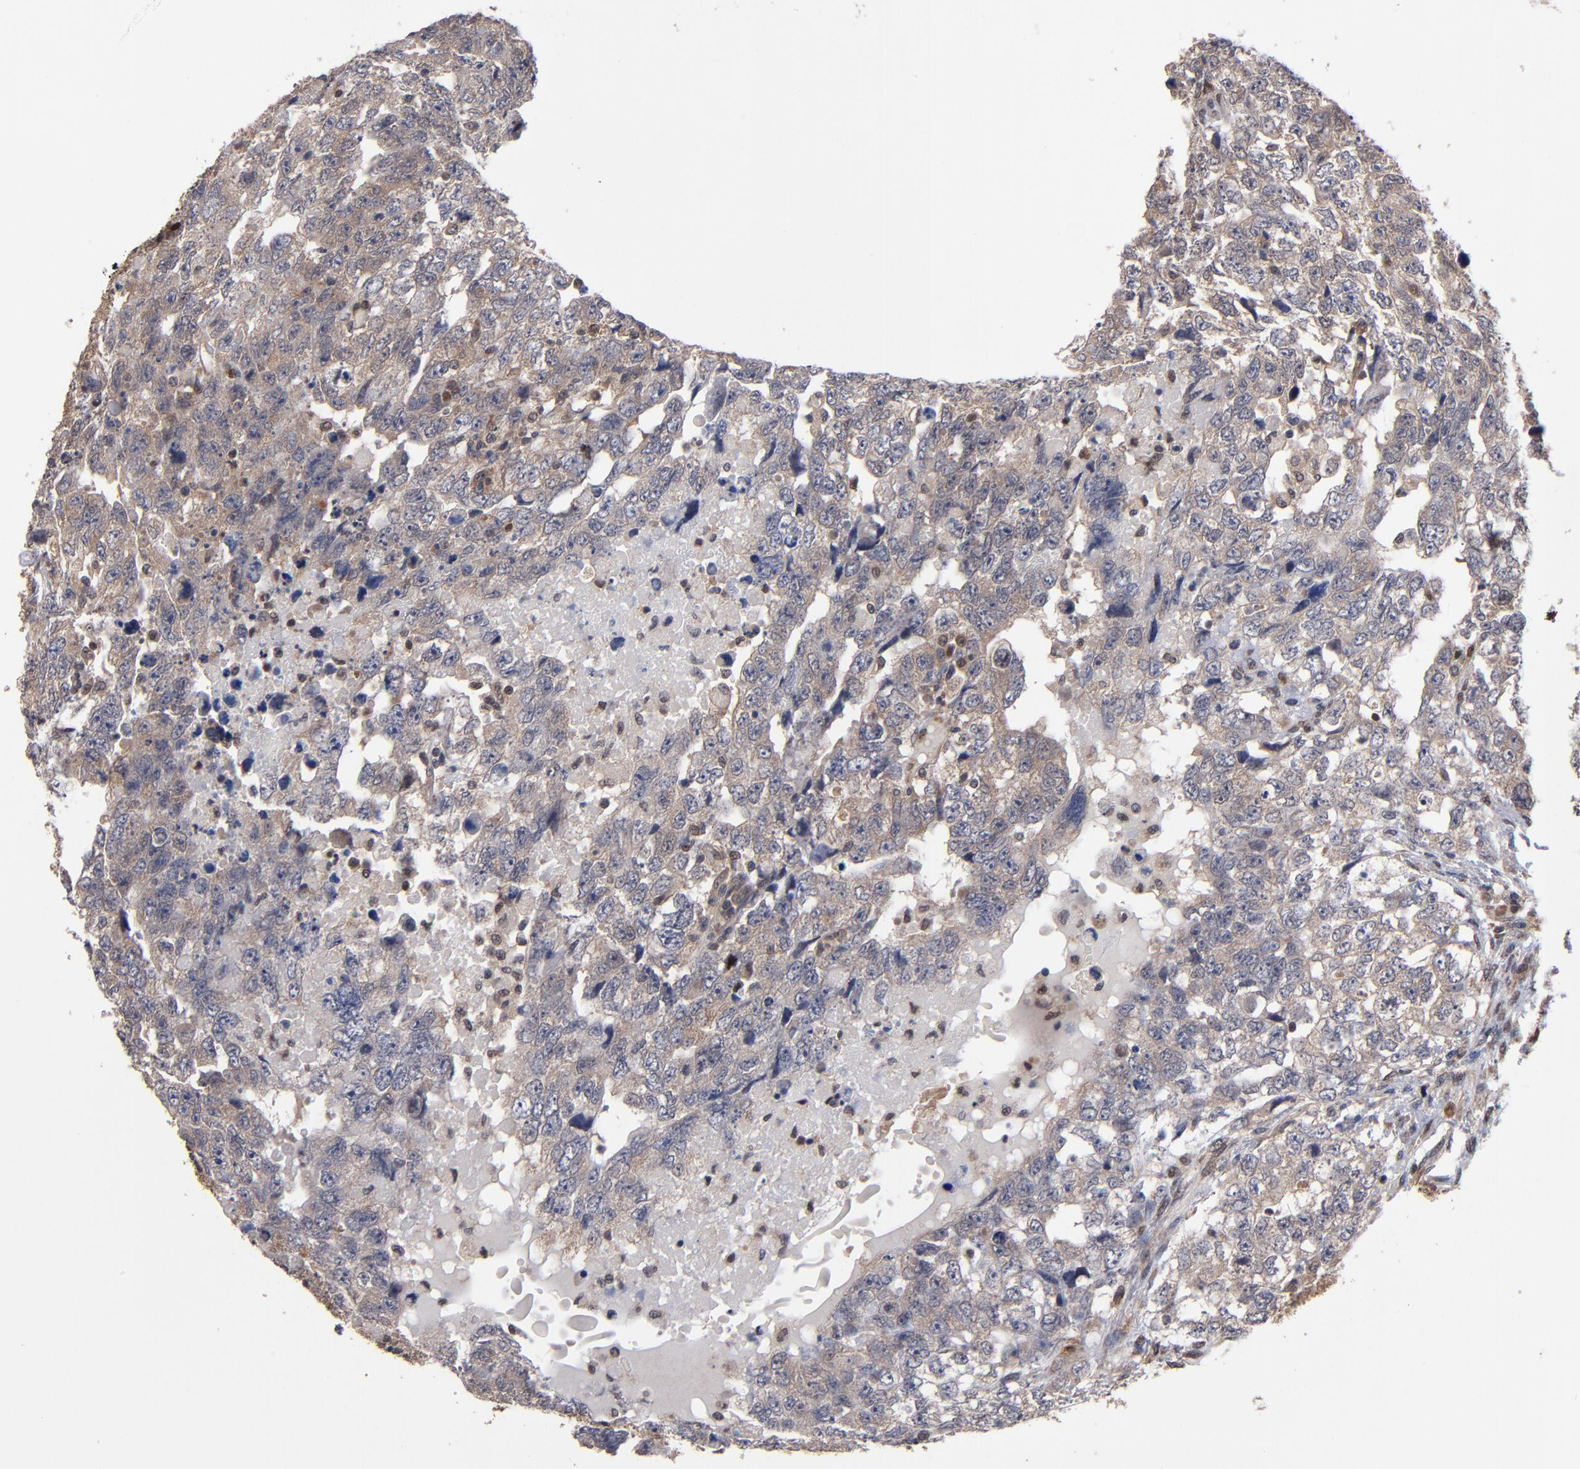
{"staining": {"intensity": "weak", "quantity": ">75%", "location": "cytoplasmic/membranous"}, "tissue": "testis cancer", "cell_type": "Tumor cells", "image_type": "cancer", "snomed": [{"axis": "morphology", "description": "Carcinoma, Embryonal, NOS"}, {"axis": "topography", "description": "Testis"}], "caption": "Testis cancer stained with a brown dye reveals weak cytoplasmic/membranous positive staining in approximately >75% of tumor cells.", "gene": "ALG13", "patient": {"sex": "male", "age": 36}}